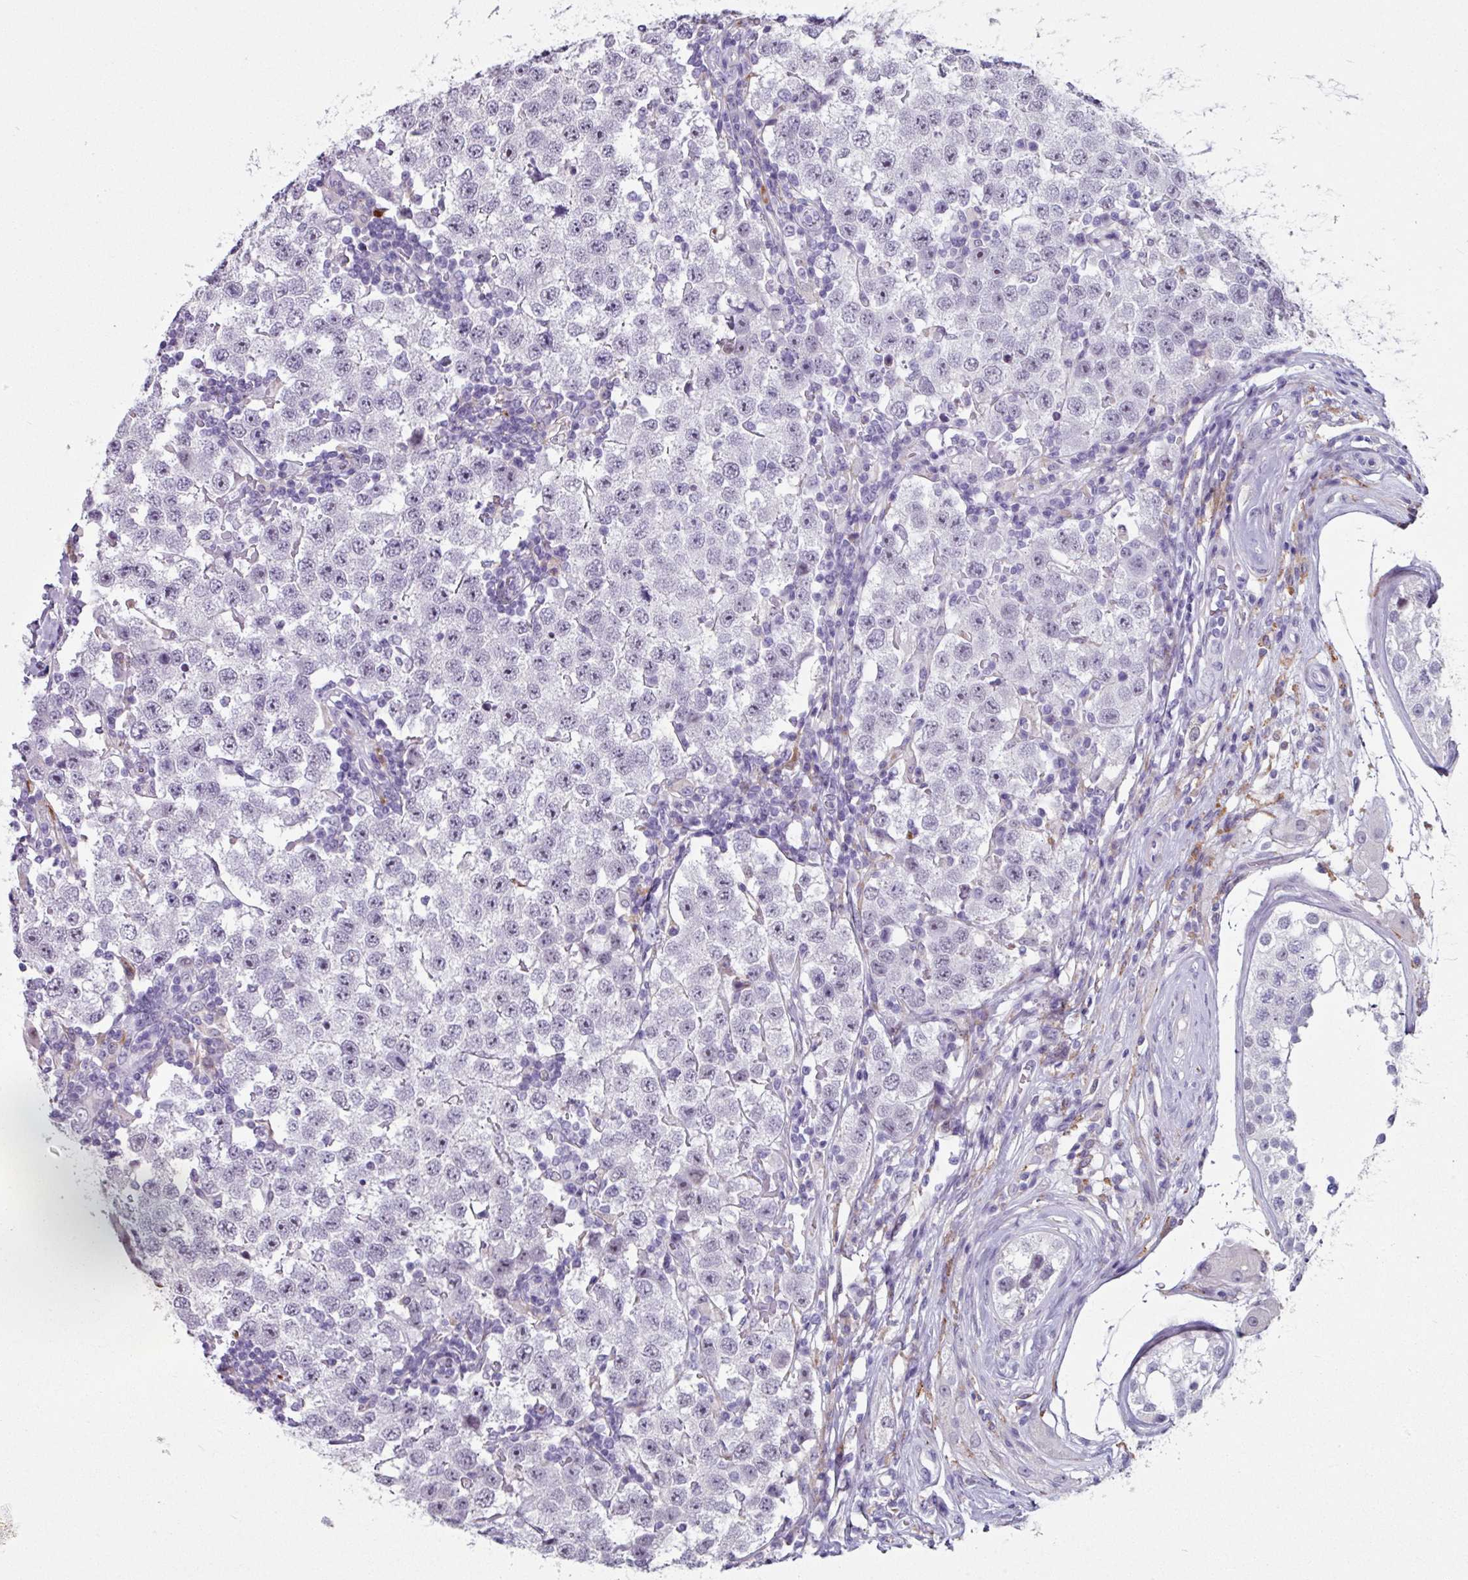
{"staining": {"intensity": "negative", "quantity": "none", "location": "none"}, "tissue": "testis cancer", "cell_type": "Tumor cells", "image_type": "cancer", "snomed": [{"axis": "morphology", "description": "Seminoma, NOS"}, {"axis": "topography", "description": "Testis"}], "caption": "Protein analysis of testis cancer (seminoma) shows no significant expression in tumor cells.", "gene": "BMS1", "patient": {"sex": "male", "age": 34}}